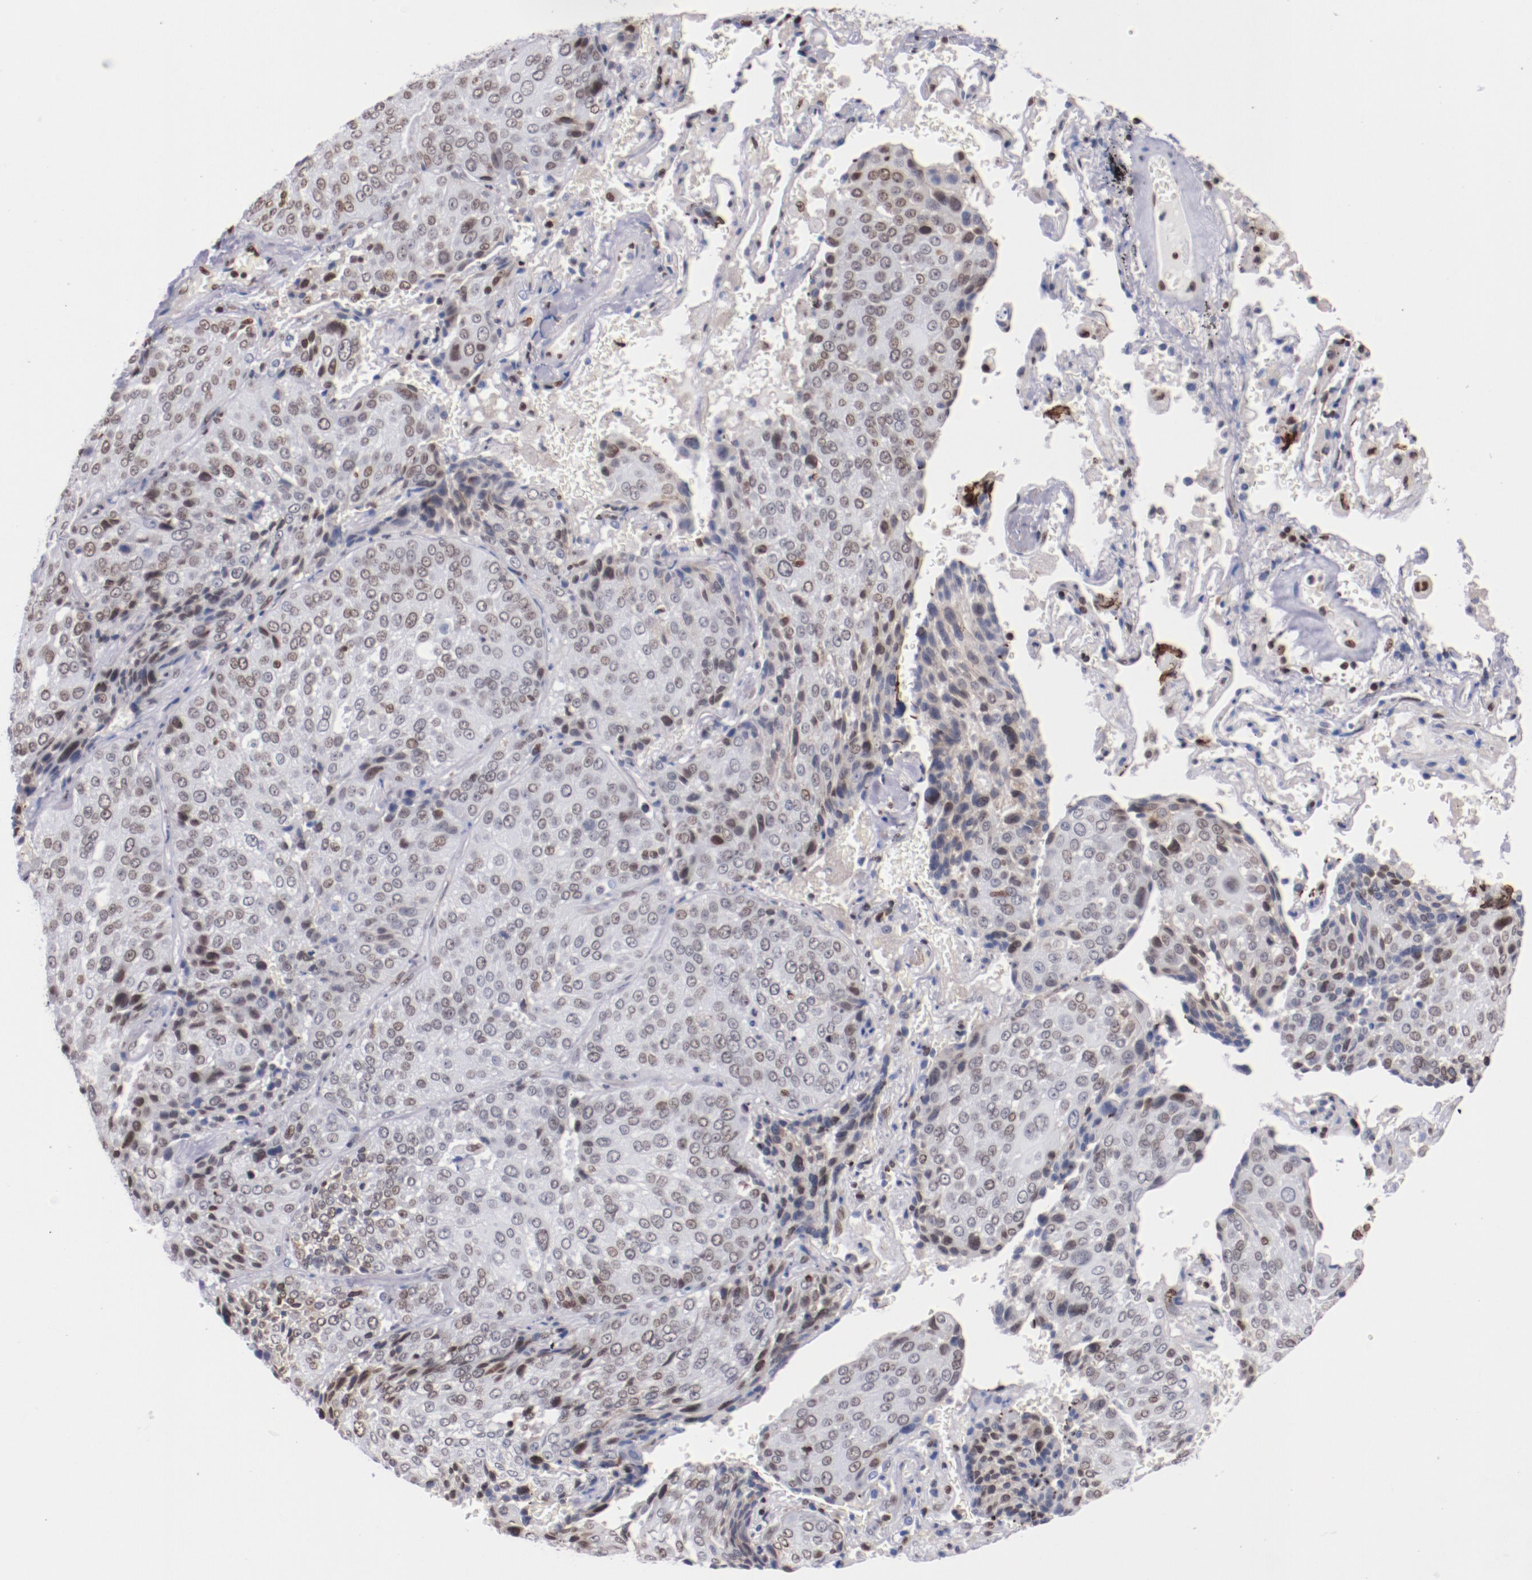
{"staining": {"intensity": "weak", "quantity": ">75%", "location": "nuclear"}, "tissue": "lung cancer", "cell_type": "Tumor cells", "image_type": "cancer", "snomed": [{"axis": "morphology", "description": "Squamous cell carcinoma, NOS"}, {"axis": "topography", "description": "Lung"}], "caption": "Lung squamous cell carcinoma stained for a protein exhibits weak nuclear positivity in tumor cells. (Stains: DAB in brown, nuclei in blue, Microscopy: brightfield microscopy at high magnification).", "gene": "IFI16", "patient": {"sex": "male", "age": 54}}